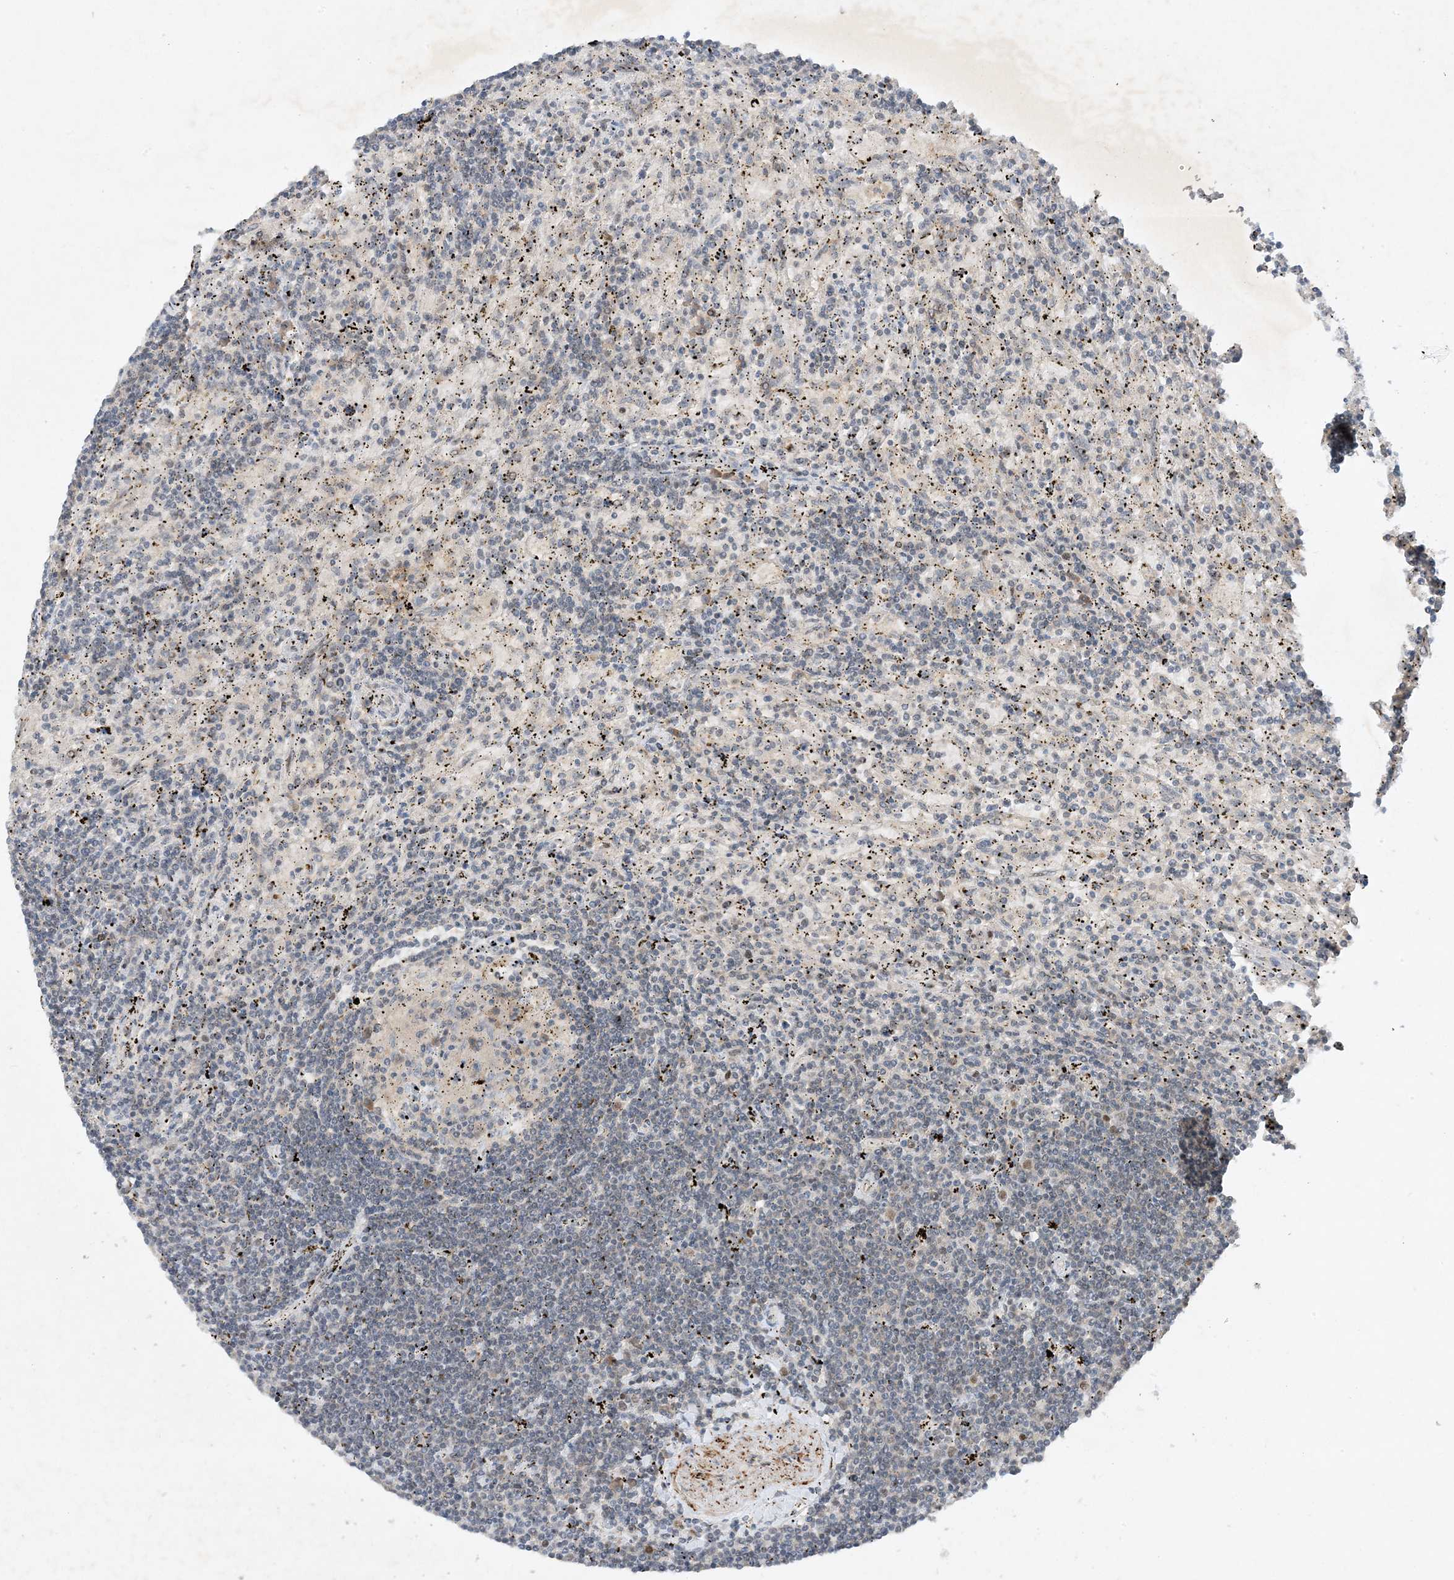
{"staining": {"intensity": "negative", "quantity": "none", "location": "none"}, "tissue": "lymphoma", "cell_type": "Tumor cells", "image_type": "cancer", "snomed": [{"axis": "morphology", "description": "Malignant lymphoma, non-Hodgkin's type, Low grade"}, {"axis": "topography", "description": "Spleen"}], "caption": "A histopathology image of human lymphoma is negative for staining in tumor cells. (Brightfield microscopy of DAB immunohistochemistry (IHC) at high magnification).", "gene": "MAST3", "patient": {"sex": "male", "age": 76}}